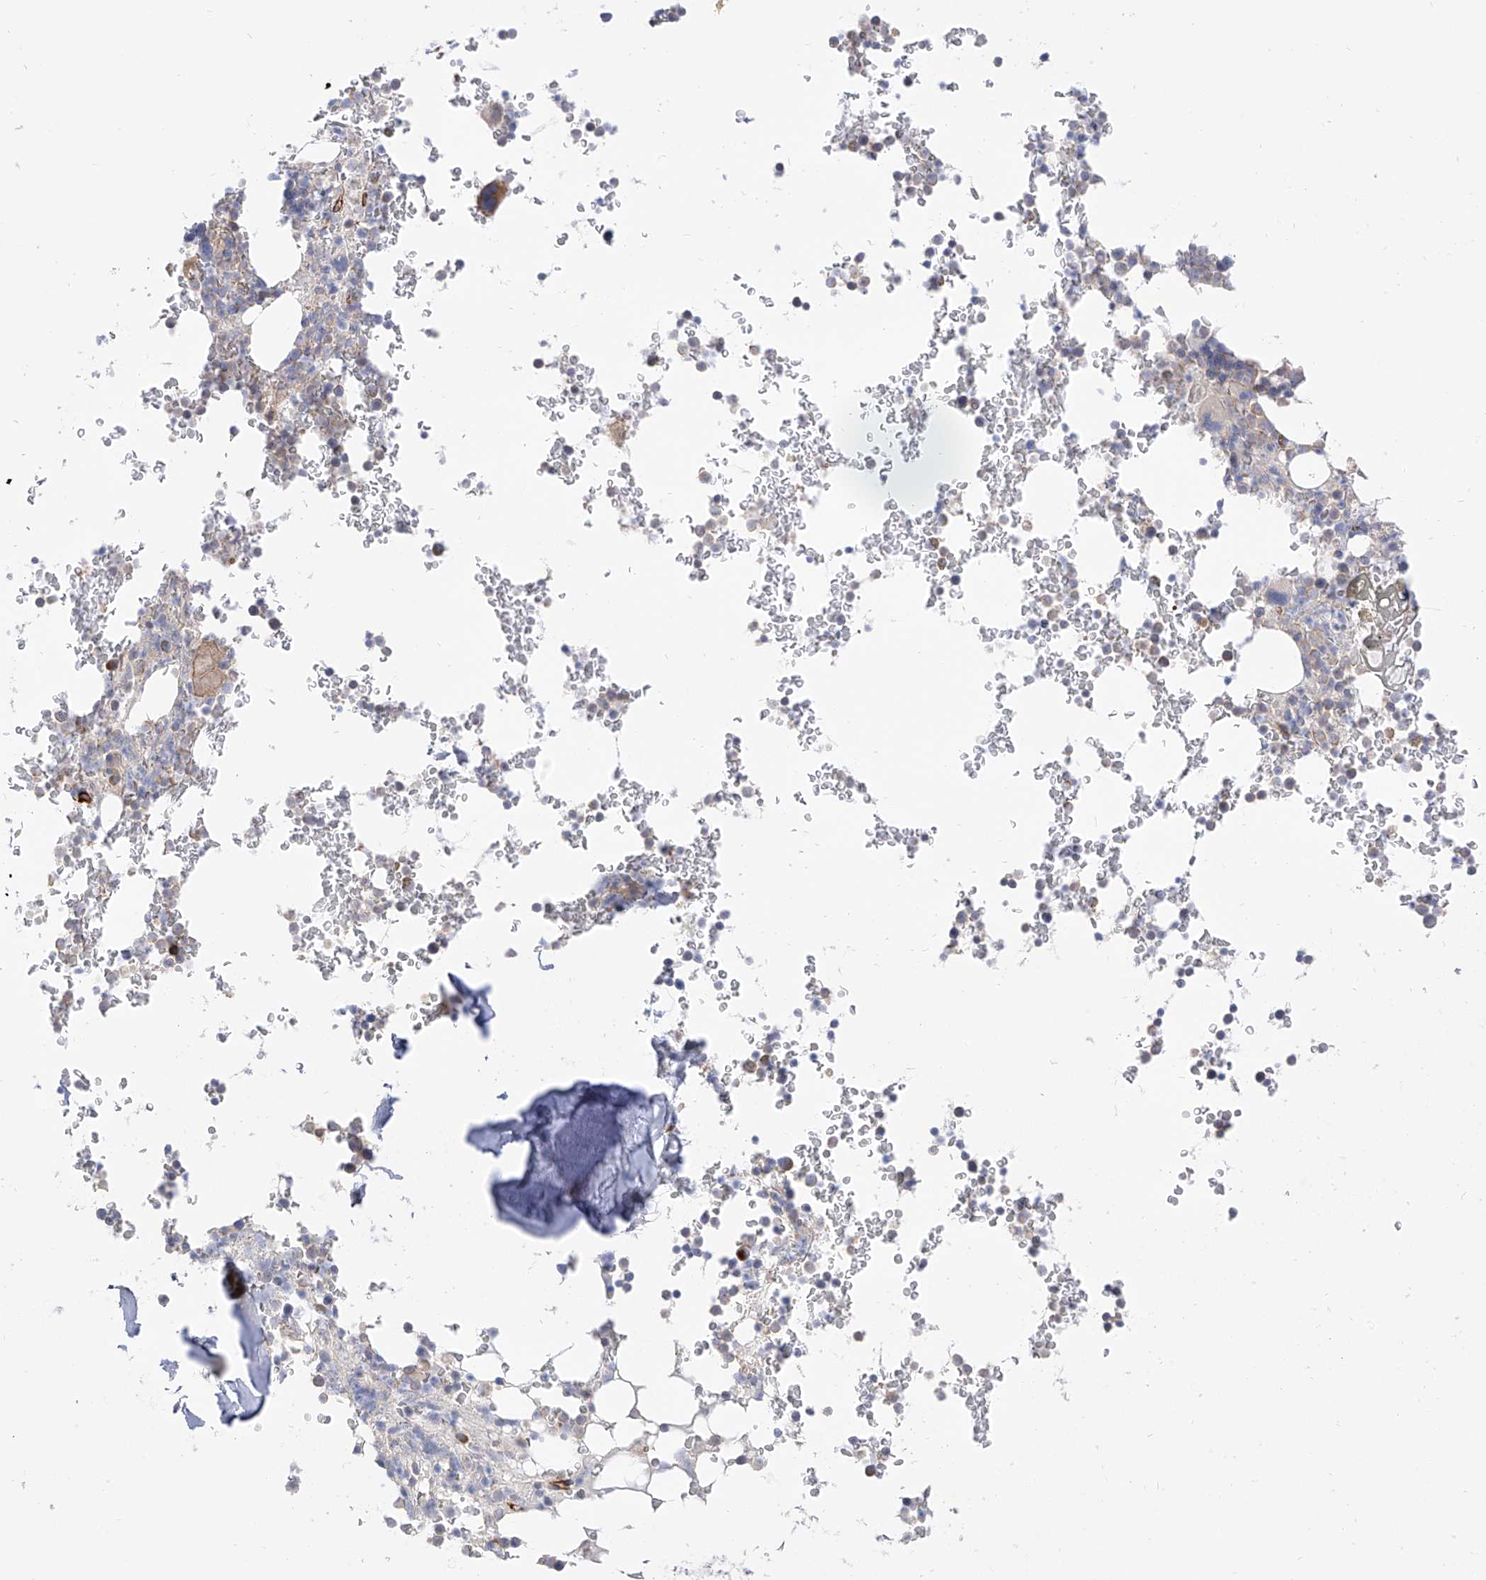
{"staining": {"intensity": "negative", "quantity": "none", "location": "none"}, "tissue": "bone marrow", "cell_type": "Hematopoietic cells", "image_type": "normal", "snomed": [{"axis": "morphology", "description": "Normal tissue, NOS"}, {"axis": "topography", "description": "Bone marrow"}], "caption": "Protein analysis of benign bone marrow displays no significant expression in hematopoietic cells. (Stains: DAB immunohistochemistry (IHC) with hematoxylin counter stain, Microscopy: brightfield microscopy at high magnification).", "gene": "LCA5", "patient": {"sex": "male", "age": 58}}